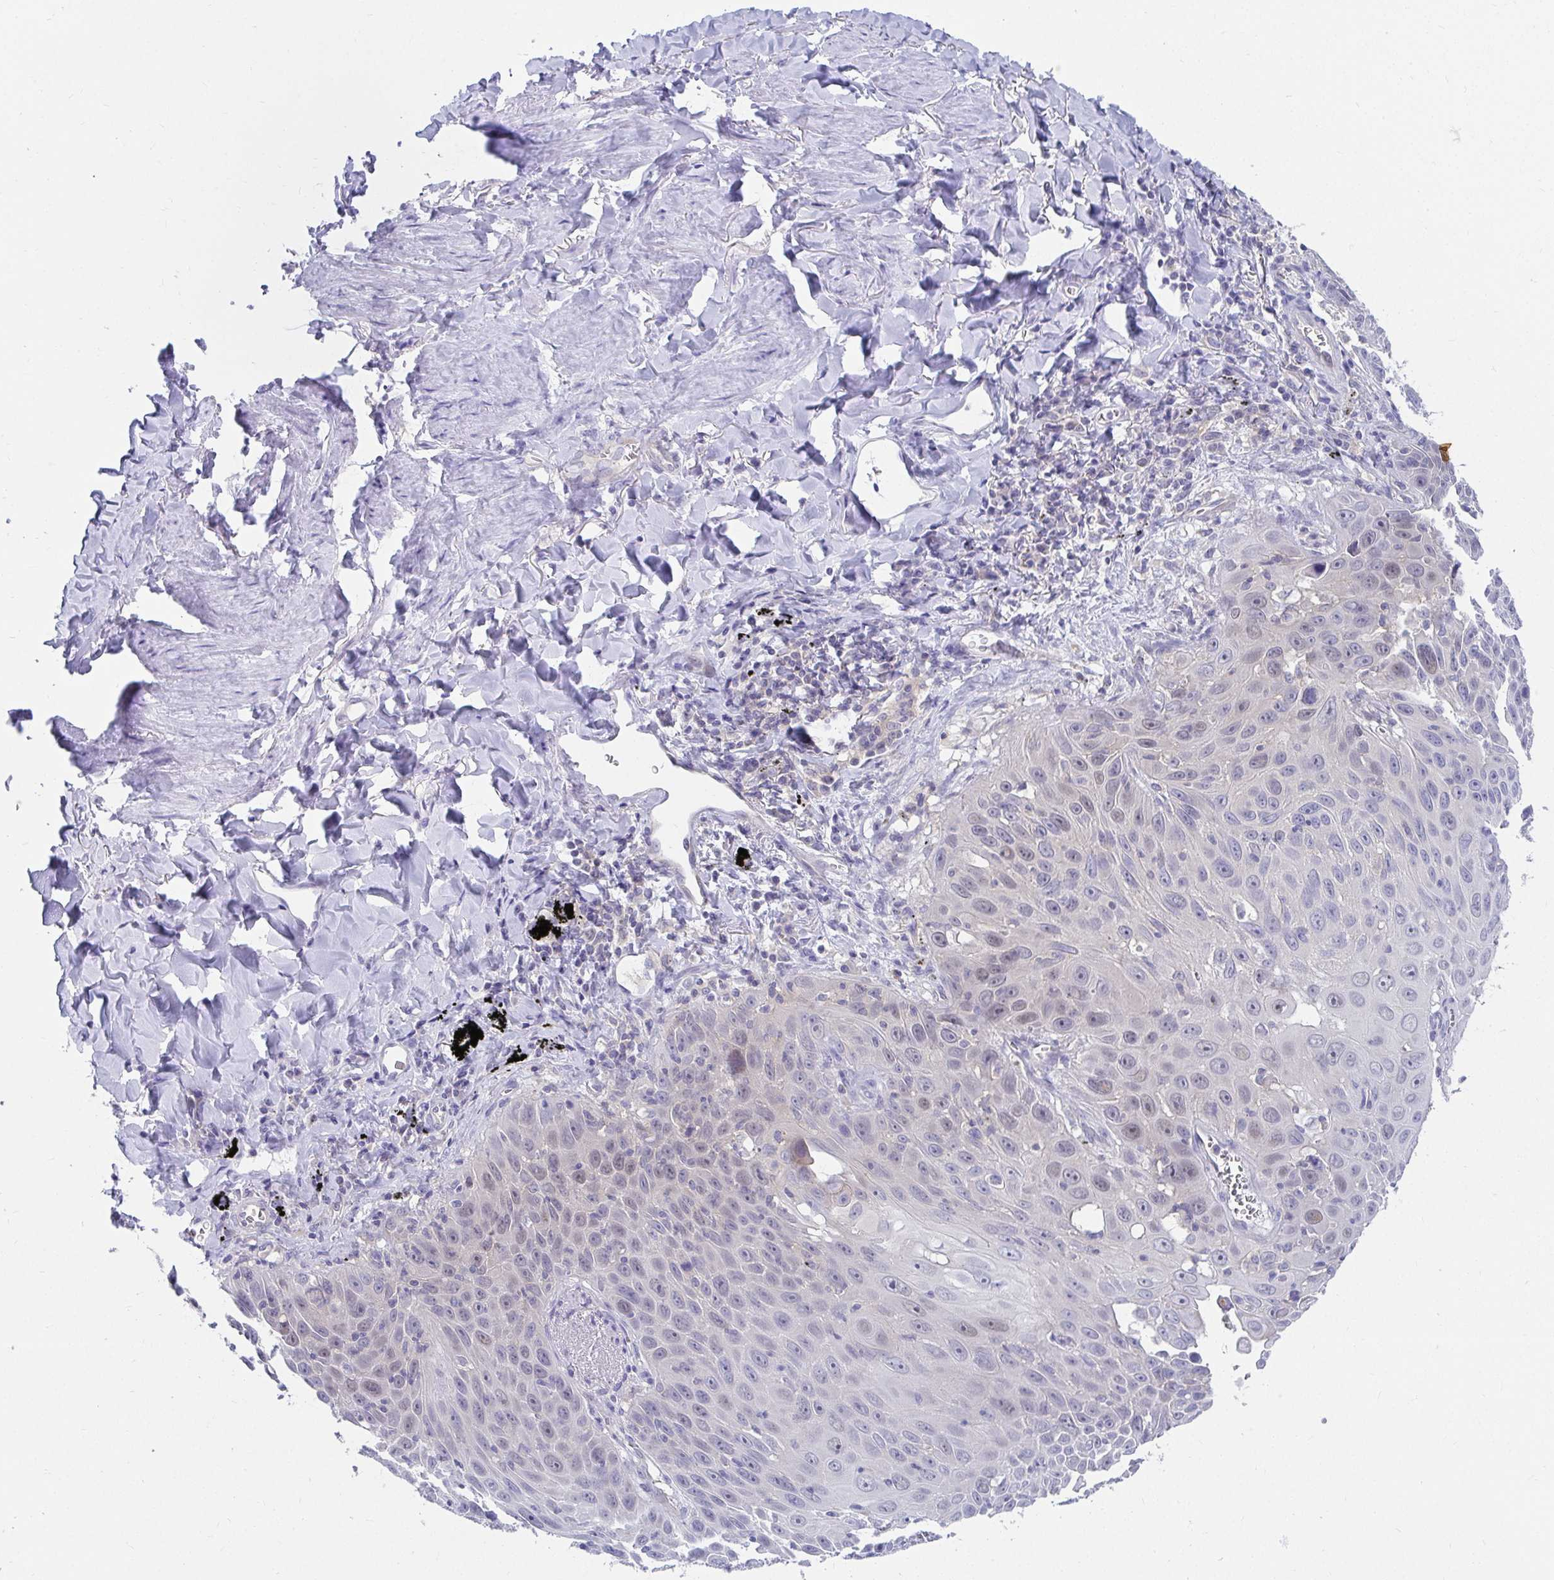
{"staining": {"intensity": "negative", "quantity": "none", "location": "none"}, "tissue": "lung cancer", "cell_type": "Tumor cells", "image_type": "cancer", "snomed": [{"axis": "morphology", "description": "Squamous cell carcinoma, NOS"}, {"axis": "morphology", "description": "Squamous cell carcinoma, metastatic, NOS"}, {"axis": "topography", "description": "Lymph node"}, {"axis": "topography", "description": "Lung"}], "caption": "Immunohistochemical staining of human lung cancer displays no significant positivity in tumor cells. (DAB (3,3'-diaminobenzidine) IHC with hematoxylin counter stain).", "gene": "C19orf81", "patient": {"sex": "female", "age": 62}}